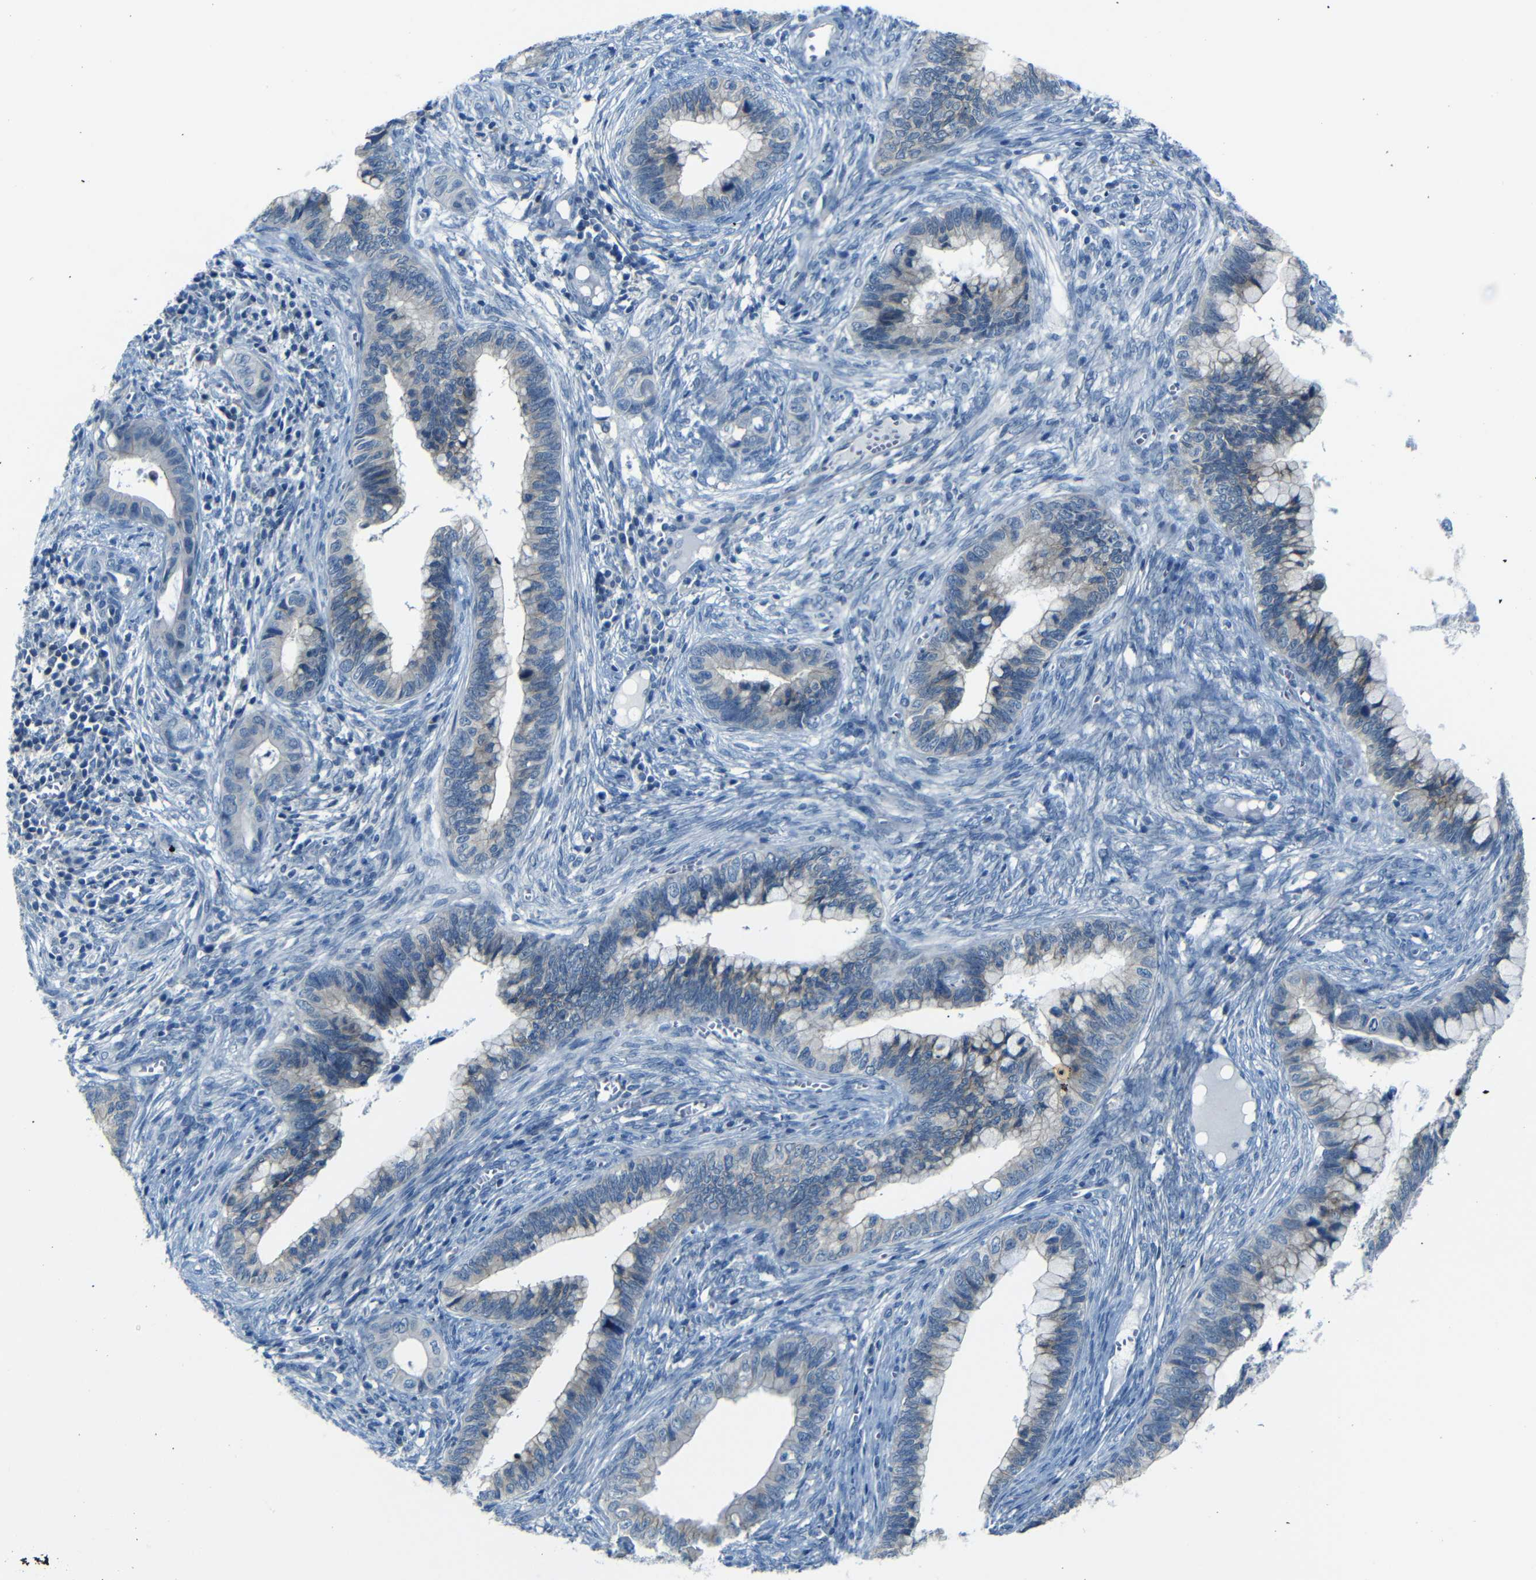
{"staining": {"intensity": "weak", "quantity": "<25%", "location": "cytoplasmic/membranous"}, "tissue": "cervical cancer", "cell_type": "Tumor cells", "image_type": "cancer", "snomed": [{"axis": "morphology", "description": "Adenocarcinoma, NOS"}, {"axis": "topography", "description": "Cervix"}], "caption": "Tumor cells are negative for brown protein staining in cervical cancer. The staining is performed using DAB brown chromogen with nuclei counter-stained in using hematoxylin.", "gene": "ANK3", "patient": {"sex": "female", "age": 44}}